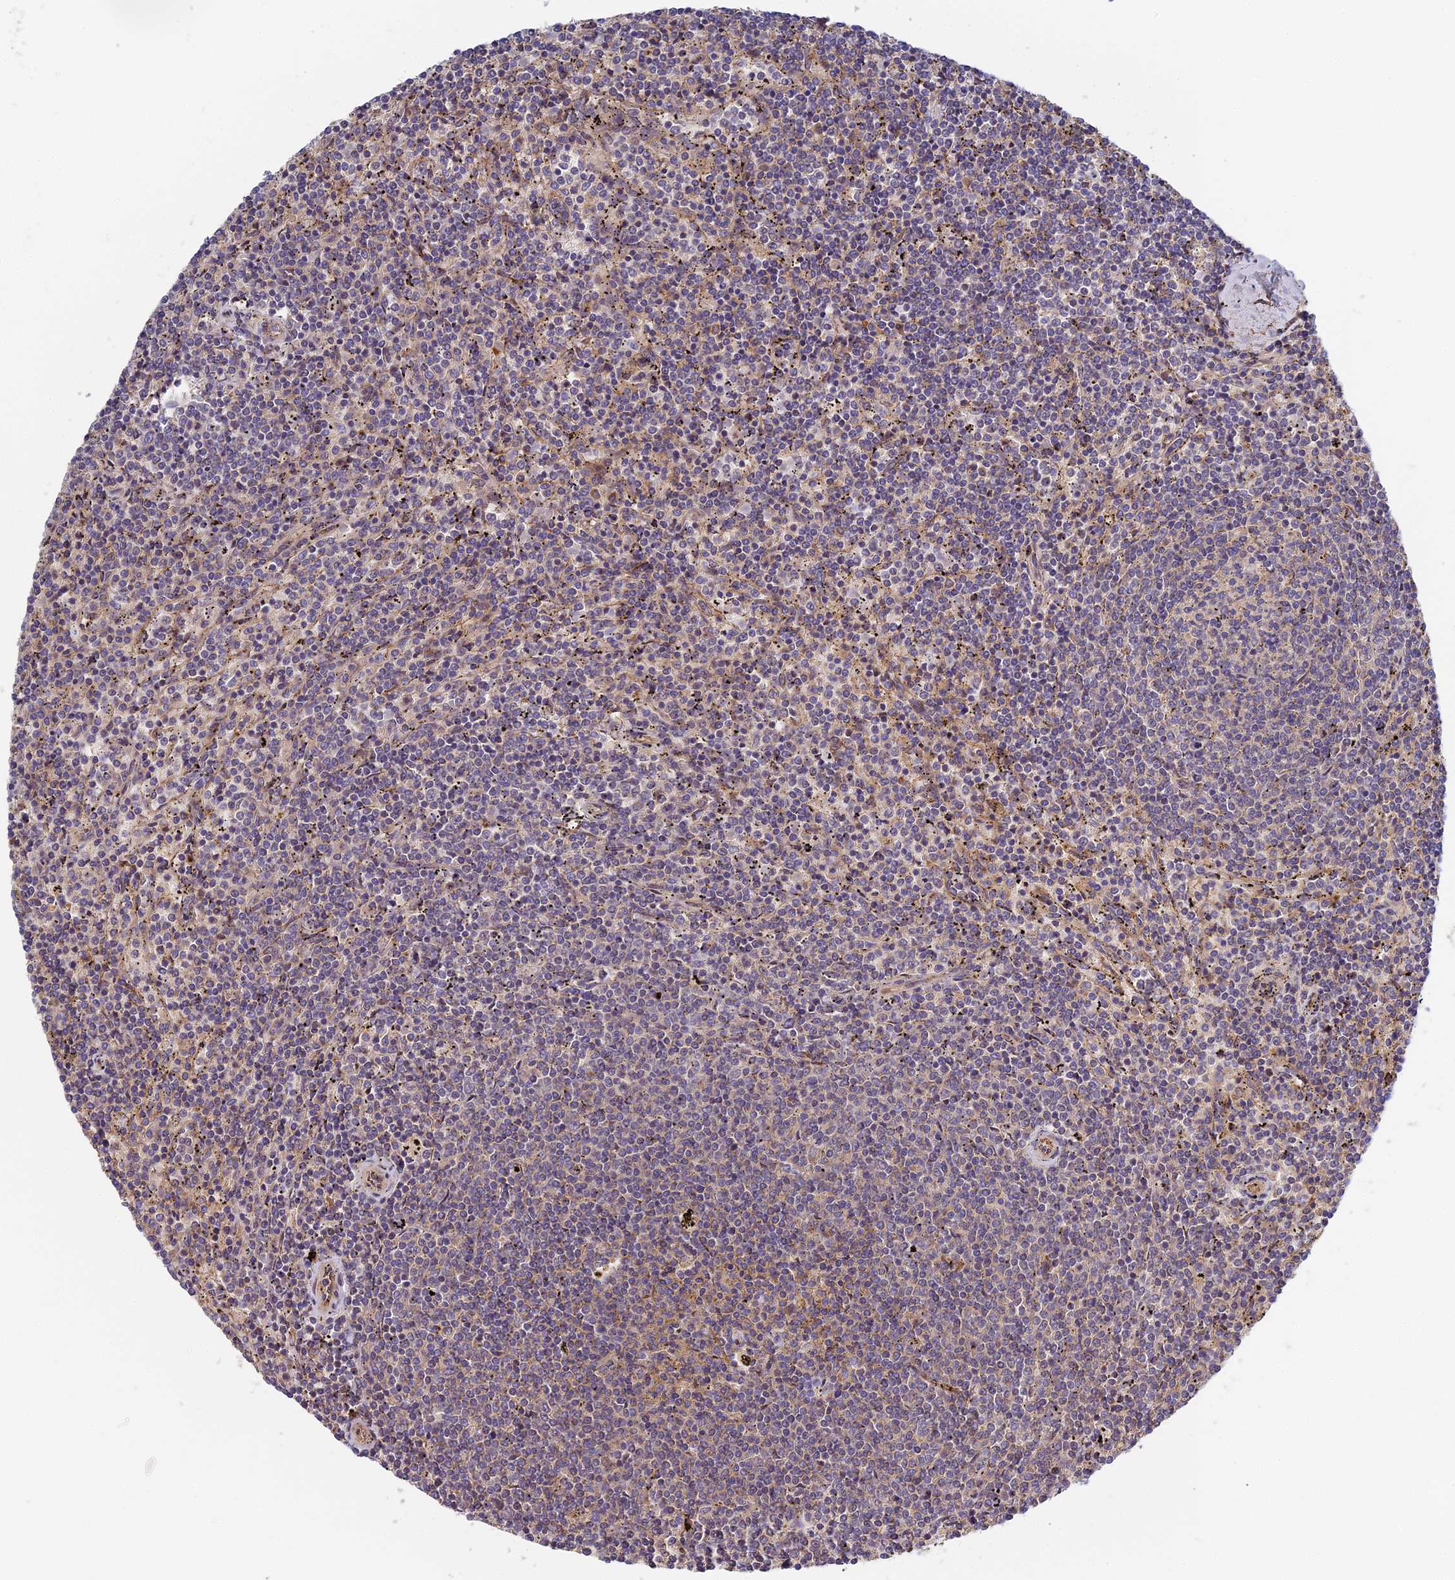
{"staining": {"intensity": "negative", "quantity": "none", "location": "none"}, "tissue": "lymphoma", "cell_type": "Tumor cells", "image_type": "cancer", "snomed": [{"axis": "morphology", "description": "Malignant lymphoma, non-Hodgkin's type, Low grade"}, {"axis": "topography", "description": "Spleen"}], "caption": "This is an IHC image of human lymphoma. There is no staining in tumor cells.", "gene": "MISP3", "patient": {"sex": "female", "age": 50}}